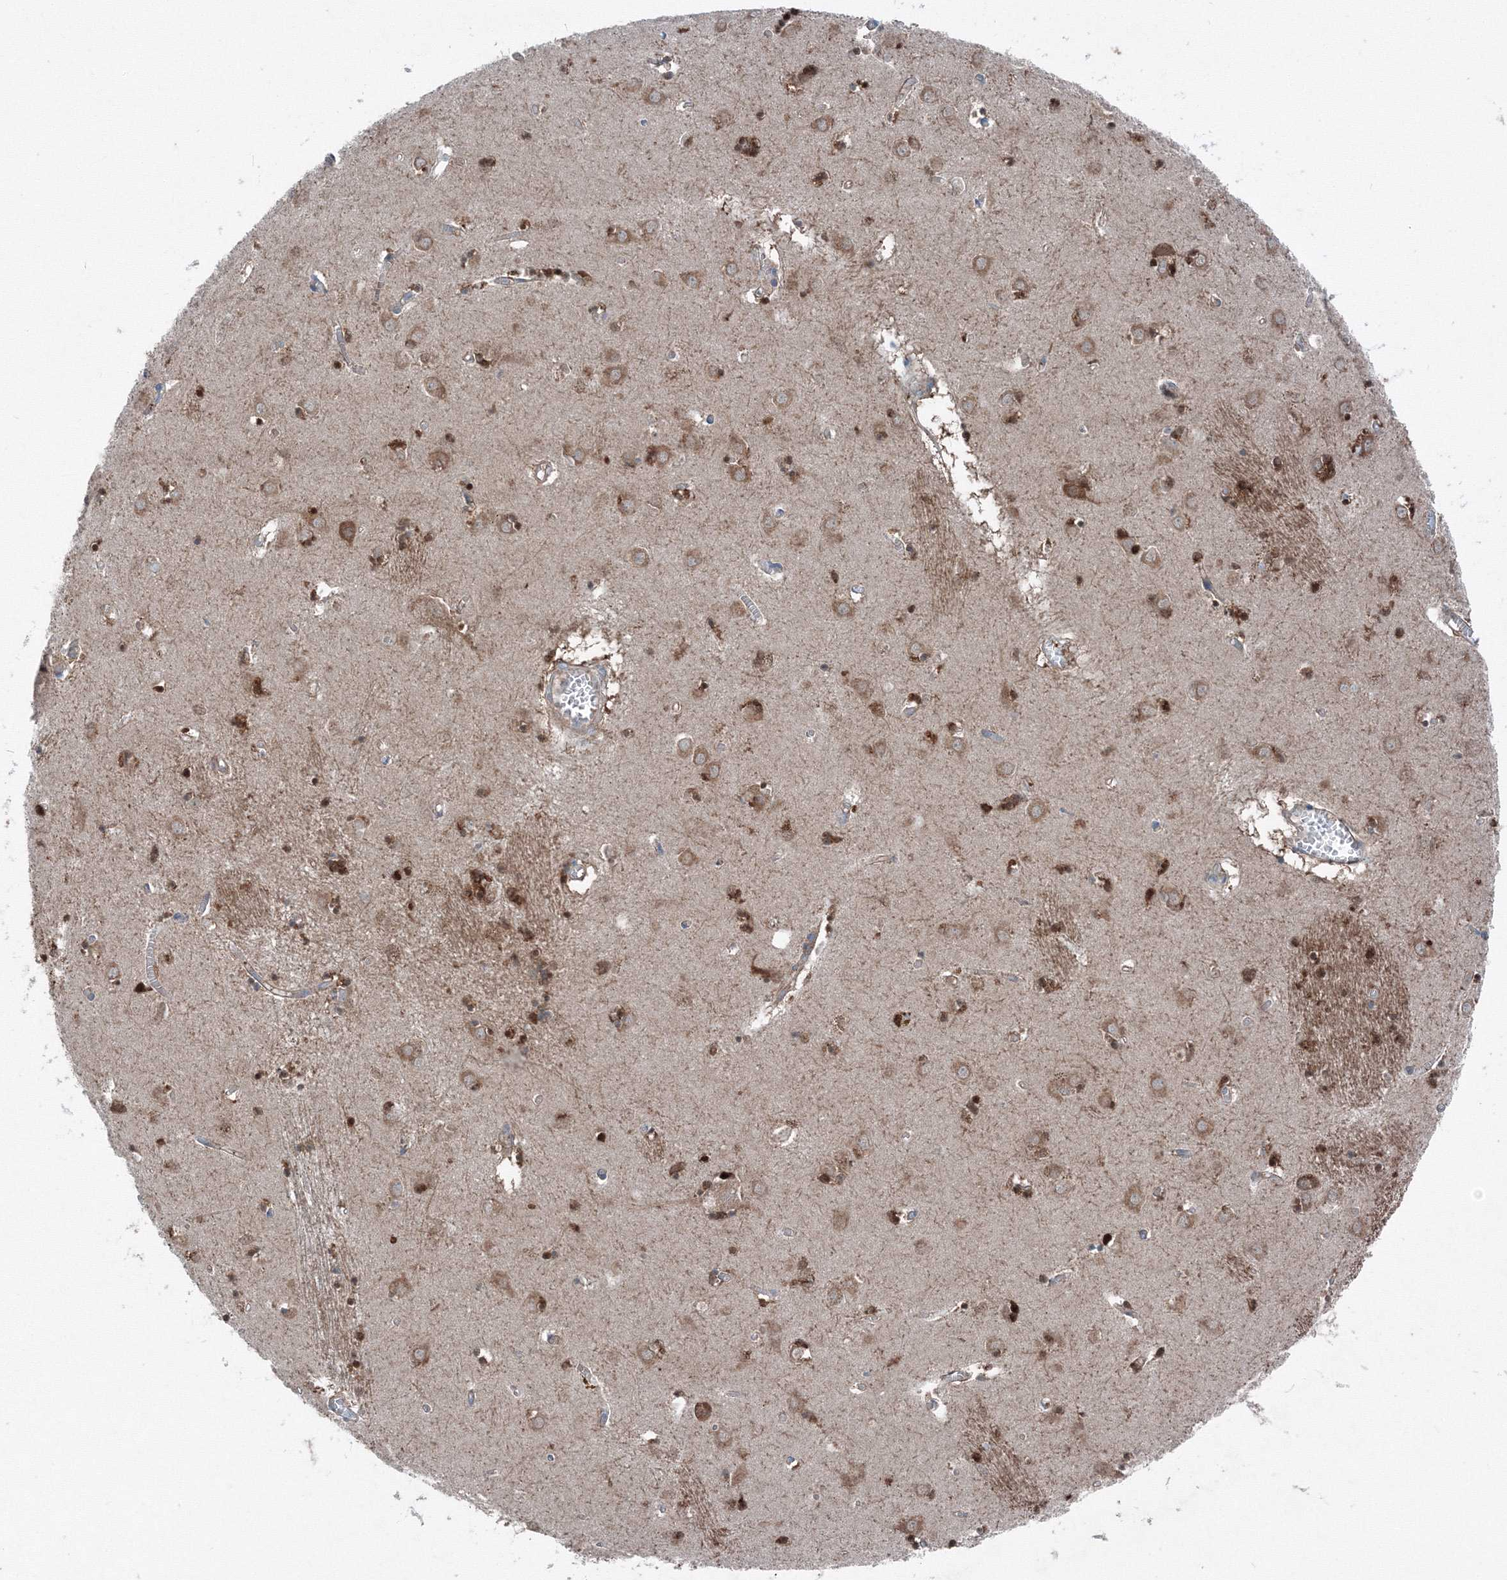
{"staining": {"intensity": "strong", "quantity": ">75%", "location": "cytoplasmic/membranous,nuclear"}, "tissue": "caudate", "cell_type": "Glial cells", "image_type": "normal", "snomed": [{"axis": "morphology", "description": "Normal tissue, NOS"}, {"axis": "topography", "description": "Lateral ventricle wall"}], "caption": "Immunohistochemical staining of normal human caudate demonstrates strong cytoplasmic/membranous,nuclear protein positivity in approximately >75% of glial cells.", "gene": "TPRKB", "patient": {"sex": "male", "age": 70}}